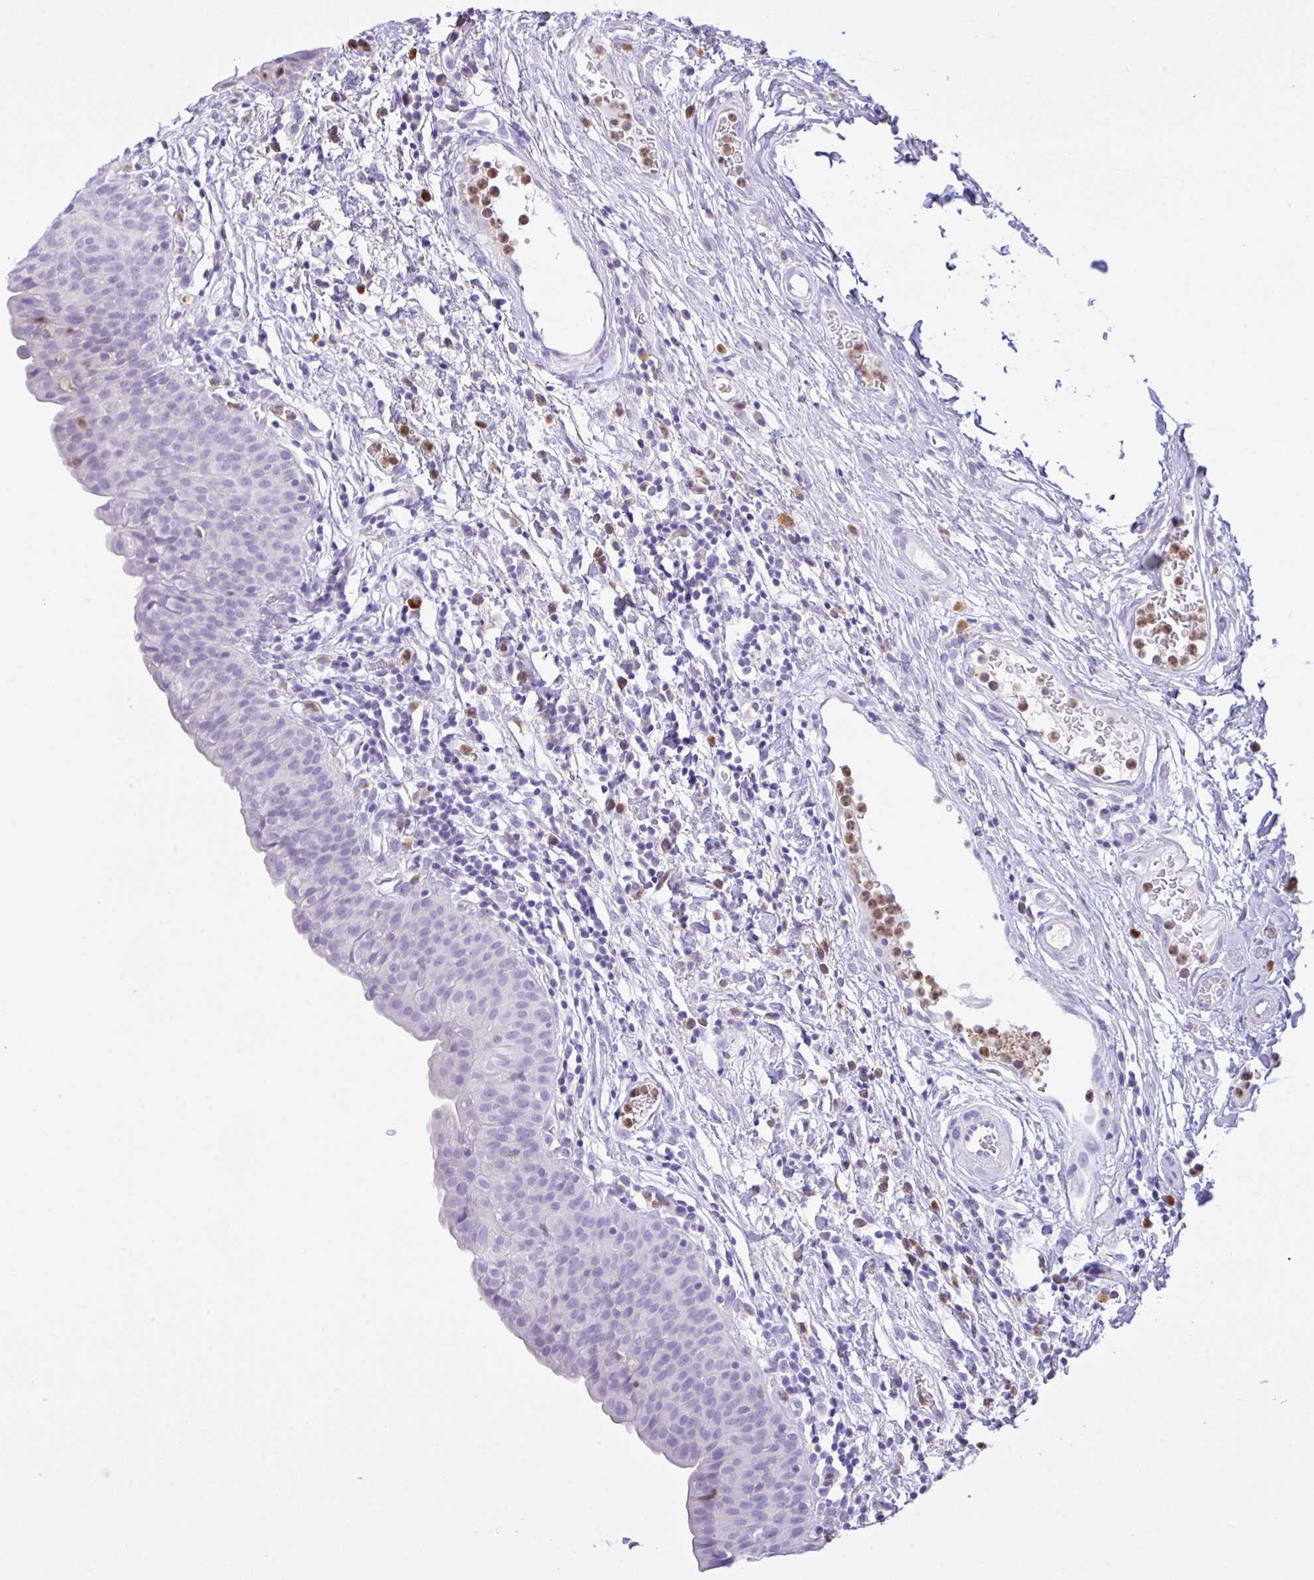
{"staining": {"intensity": "negative", "quantity": "none", "location": "none"}, "tissue": "urinary bladder", "cell_type": "Urothelial cells", "image_type": "normal", "snomed": [{"axis": "morphology", "description": "Normal tissue, NOS"}, {"axis": "morphology", "description": "Inflammation, NOS"}, {"axis": "topography", "description": "Urinary bladder"}], "caption": "High power microscopy histopathology image of an immunohistochemistry image of benign urinary bladder, revealing no significant positivity in urothelial cells. Nuclei are stained in blue.", "gene": "NCF1", "patient": {"sex": "male", "age": 57}}